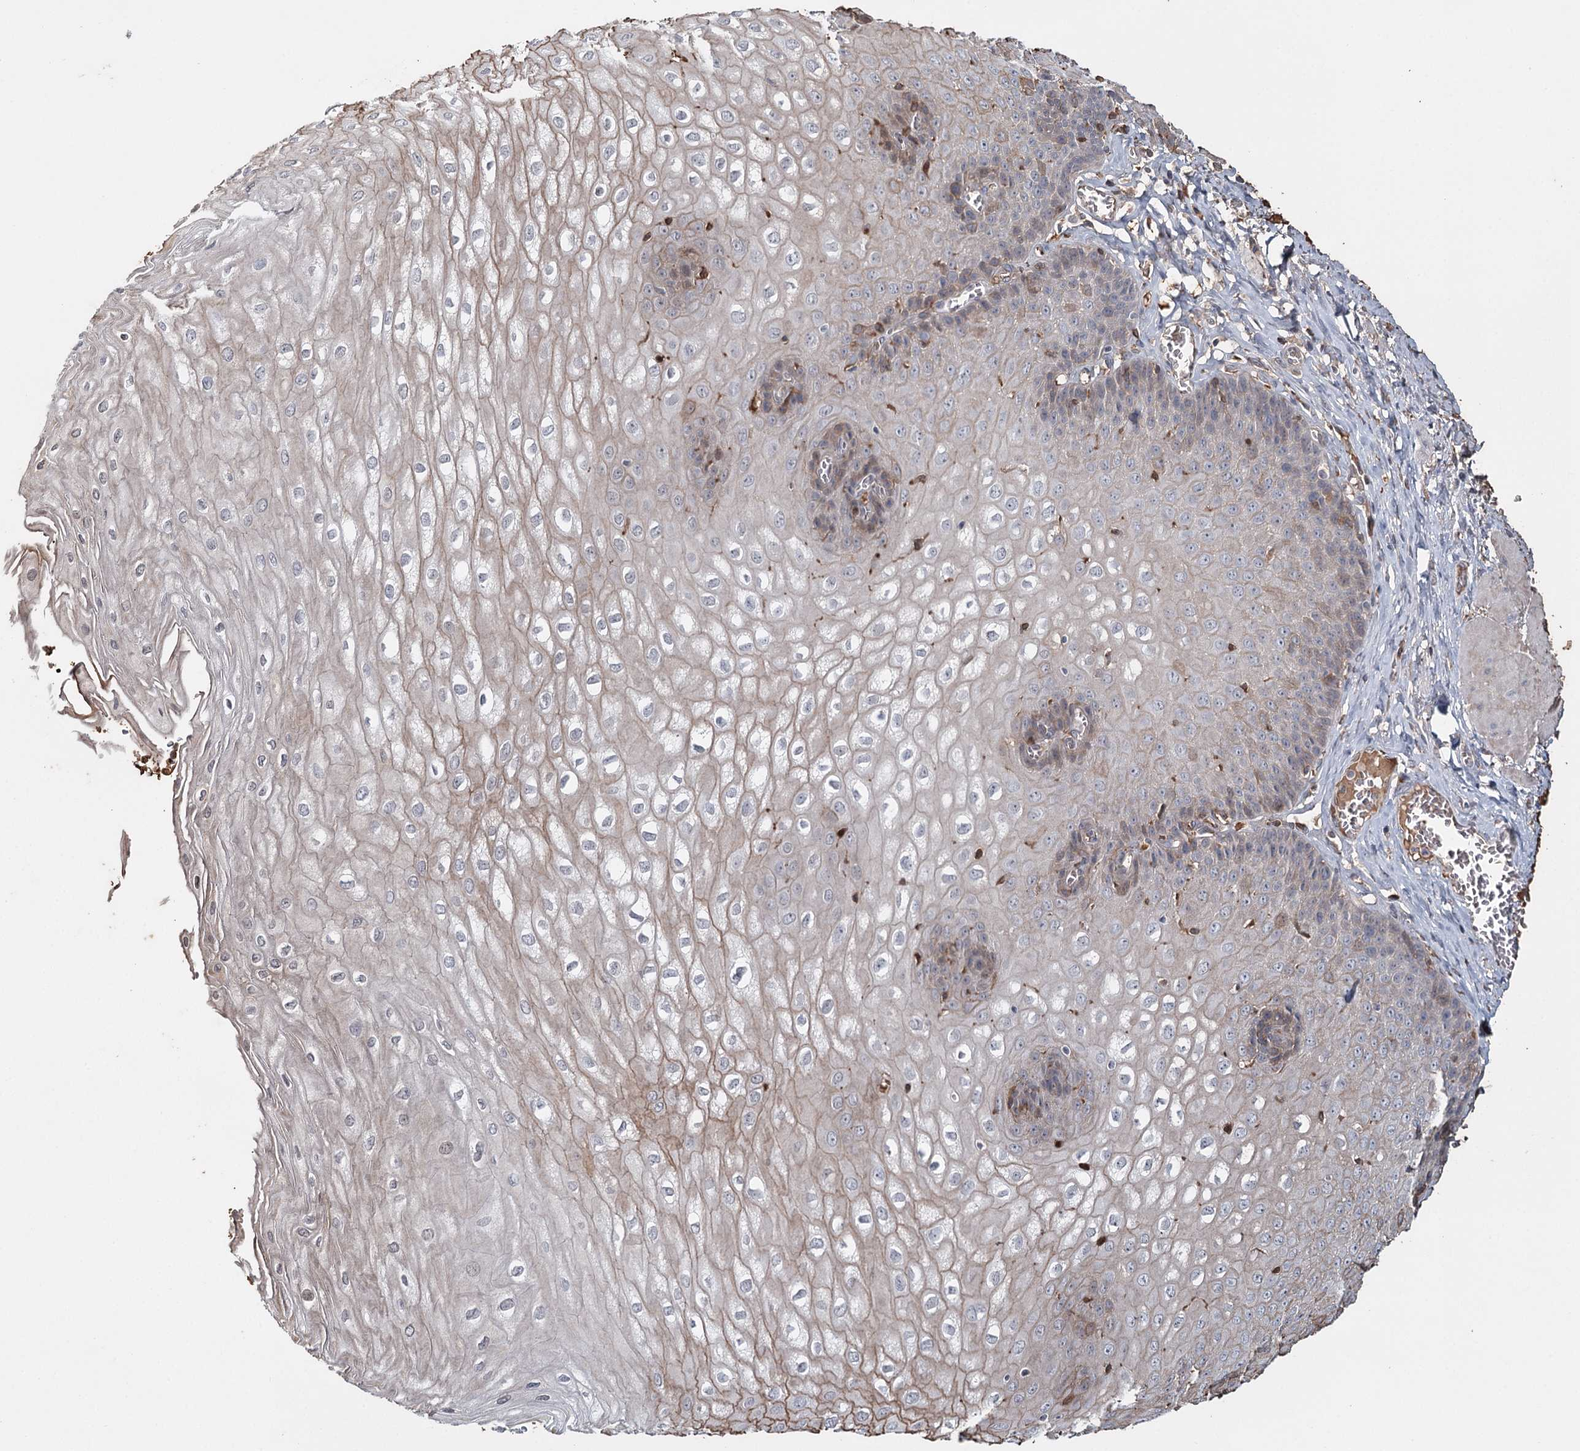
{"staining": {"intensity": "moderate", "quantity": "<25%", "location": "cytoplasmic/membranous"}, "tissue": "esophagus", "cell_type": "Squamous epithelial cells", "image_type": "normal", "snomed": [{"axis": "morphology", "description": "Normal tissue, NOS"}, {"axis": "topography", "description": "Esophagus"}], "caption": "Unremarkable esophagus reveals moderate cytoplasmic/membranous positivity in about <25% of squamous epithelial cells (DAB (3,3'-diaminobenzidine) IHC with brightfield microscopy, high magnification)..", "gene": "SYVN1", "patient": {"sex": "male", "age": 60}}